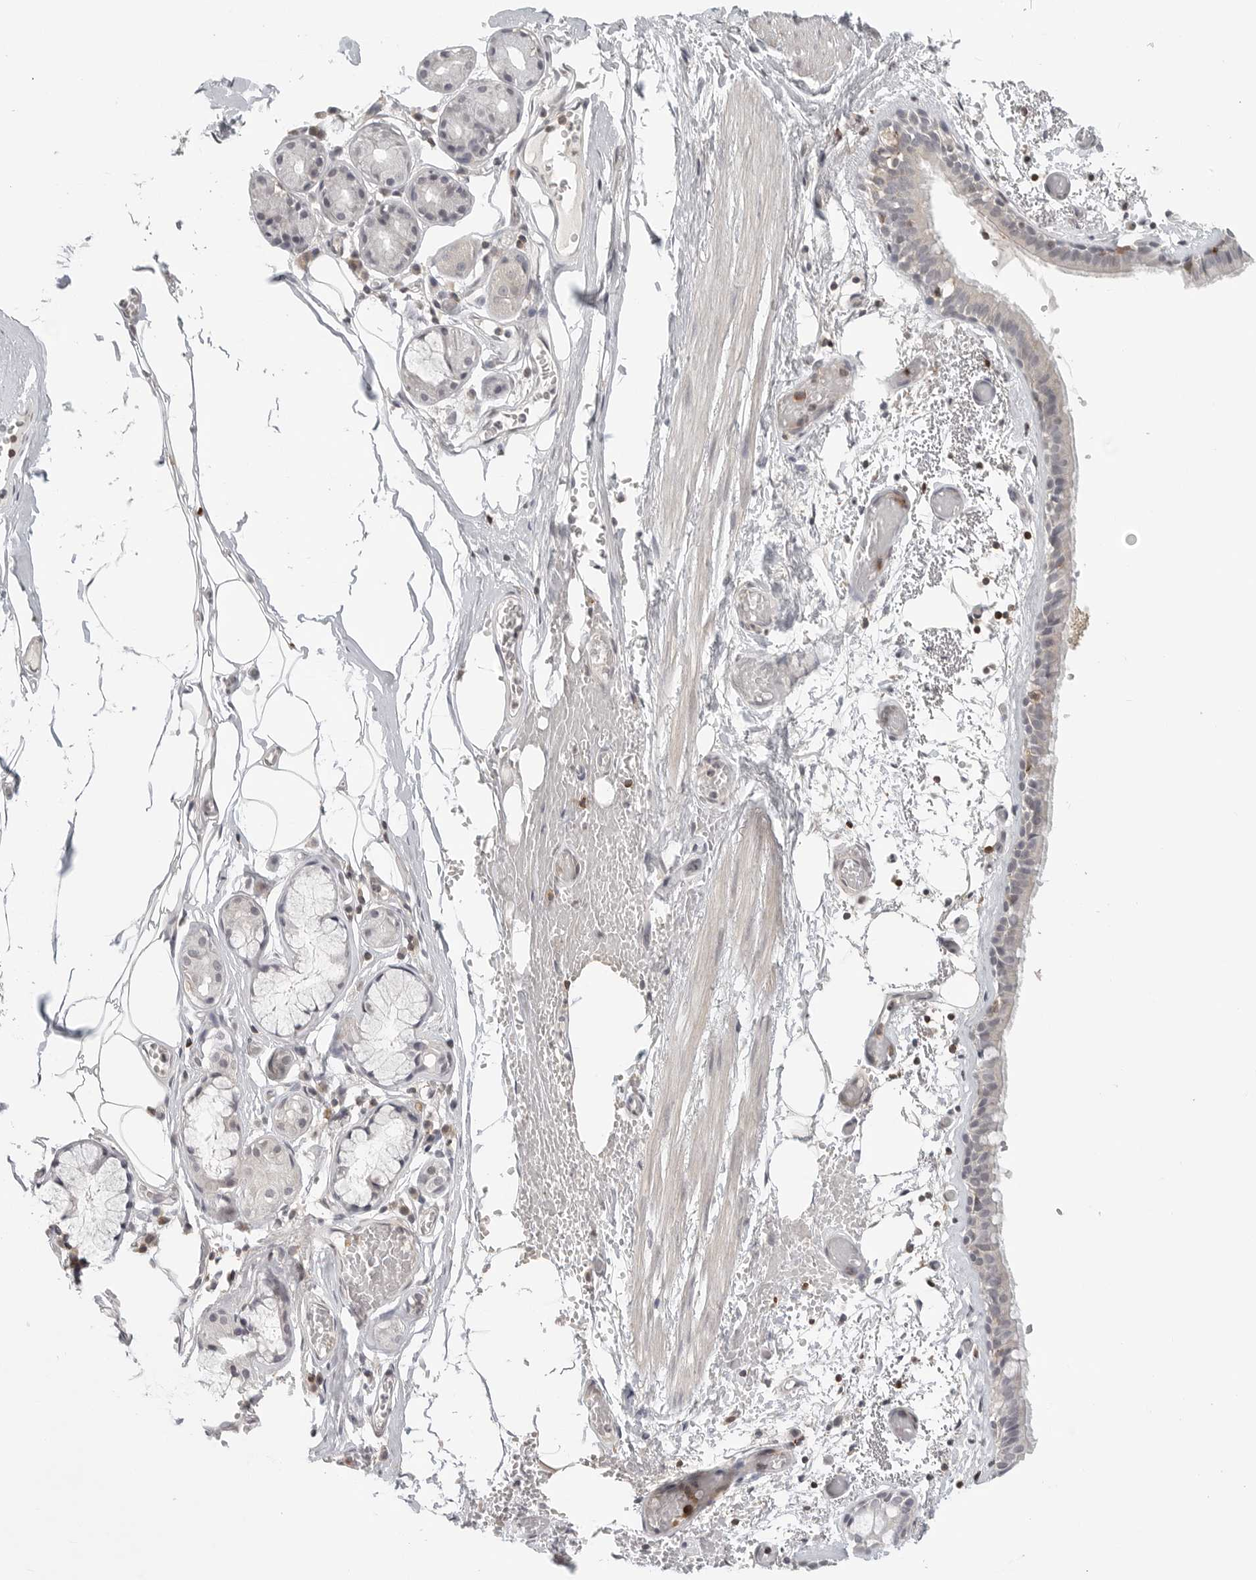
{"staining": {"intensity": "negative", "quantity": "none", "location": "none"}, "tissue": "bronchus", "cell_type": "Respiratory epithelial cells", "image_type": "normal", "snomed": [{"axis": "morphology", "description": "Normal tissue, NOS"}, {"axis": "topography", "description": "Bronchus"}, {"axis": "topography", "description": "Lung"}], "caption": "Unremarkable bronchus was stained to show a protein in brown. There is no significant positivity in respiratory epithelial cells. (DAB immunohistochemistry (IHC) visualized using brightfield microscopy, high magnification).", "gene": "SH3KBP1", "patient": {"sex": "male", "age": 56}}